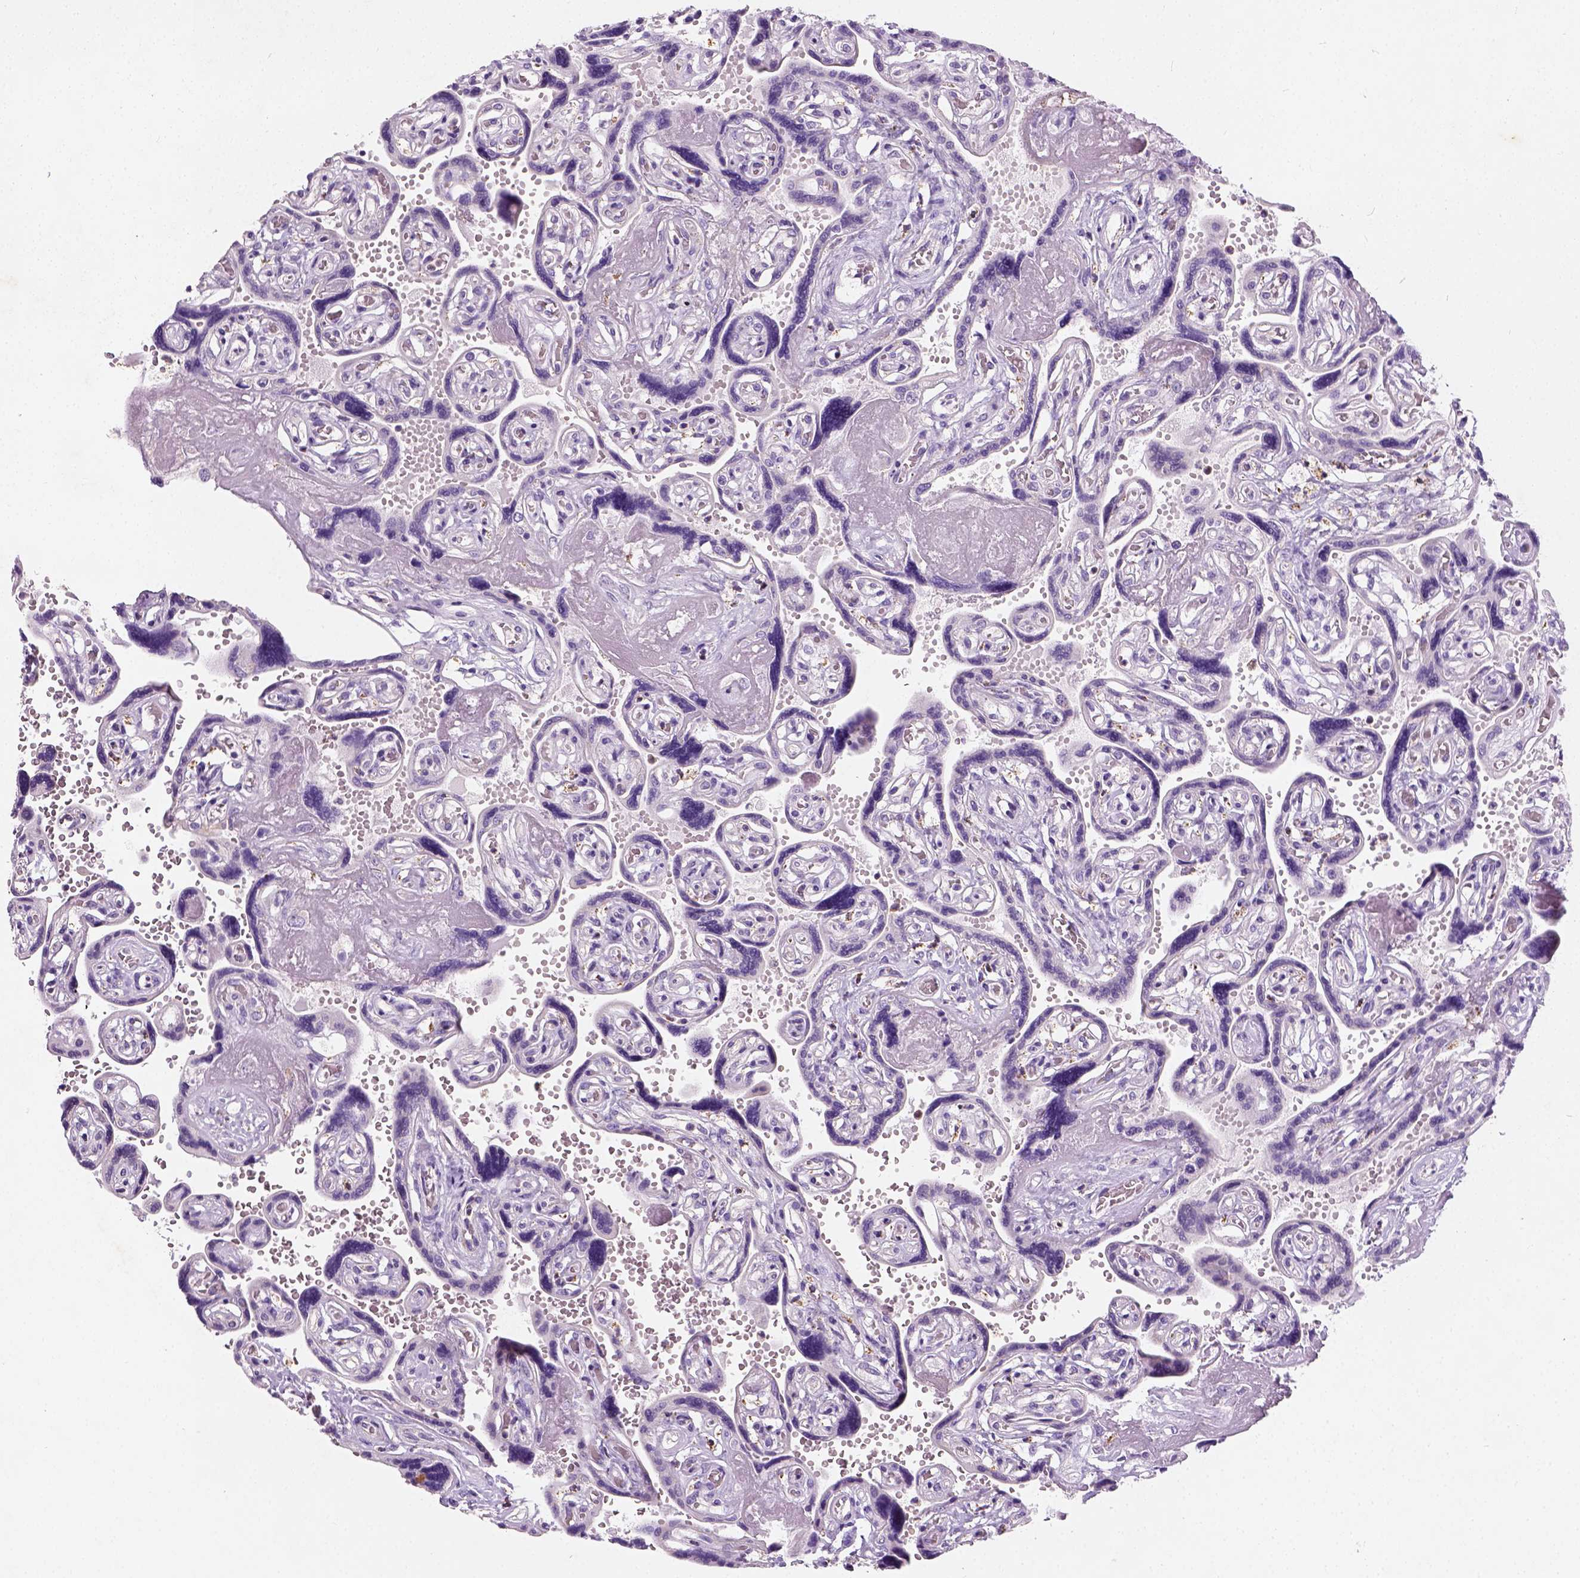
{"staining": {"intensity": "negative", "quantity": "none", "location": "none"}, "tissue": "placenta", "cell_type": "Decidual cells", "image_type": "normal", "snomed": [{"axis": "morphology", "description": "Normal tissue, NOS"}, {"axis": "topography", "description": "Placenta"}], "caption": "The micrograph demonstrates no staining of decidual cells in unremarkable placenta. (DAB (3,3'-diaminobenzidine) IHC, high magnification).", "gene": "CHODL", "patient": {"sex": "female", "age": 32}}